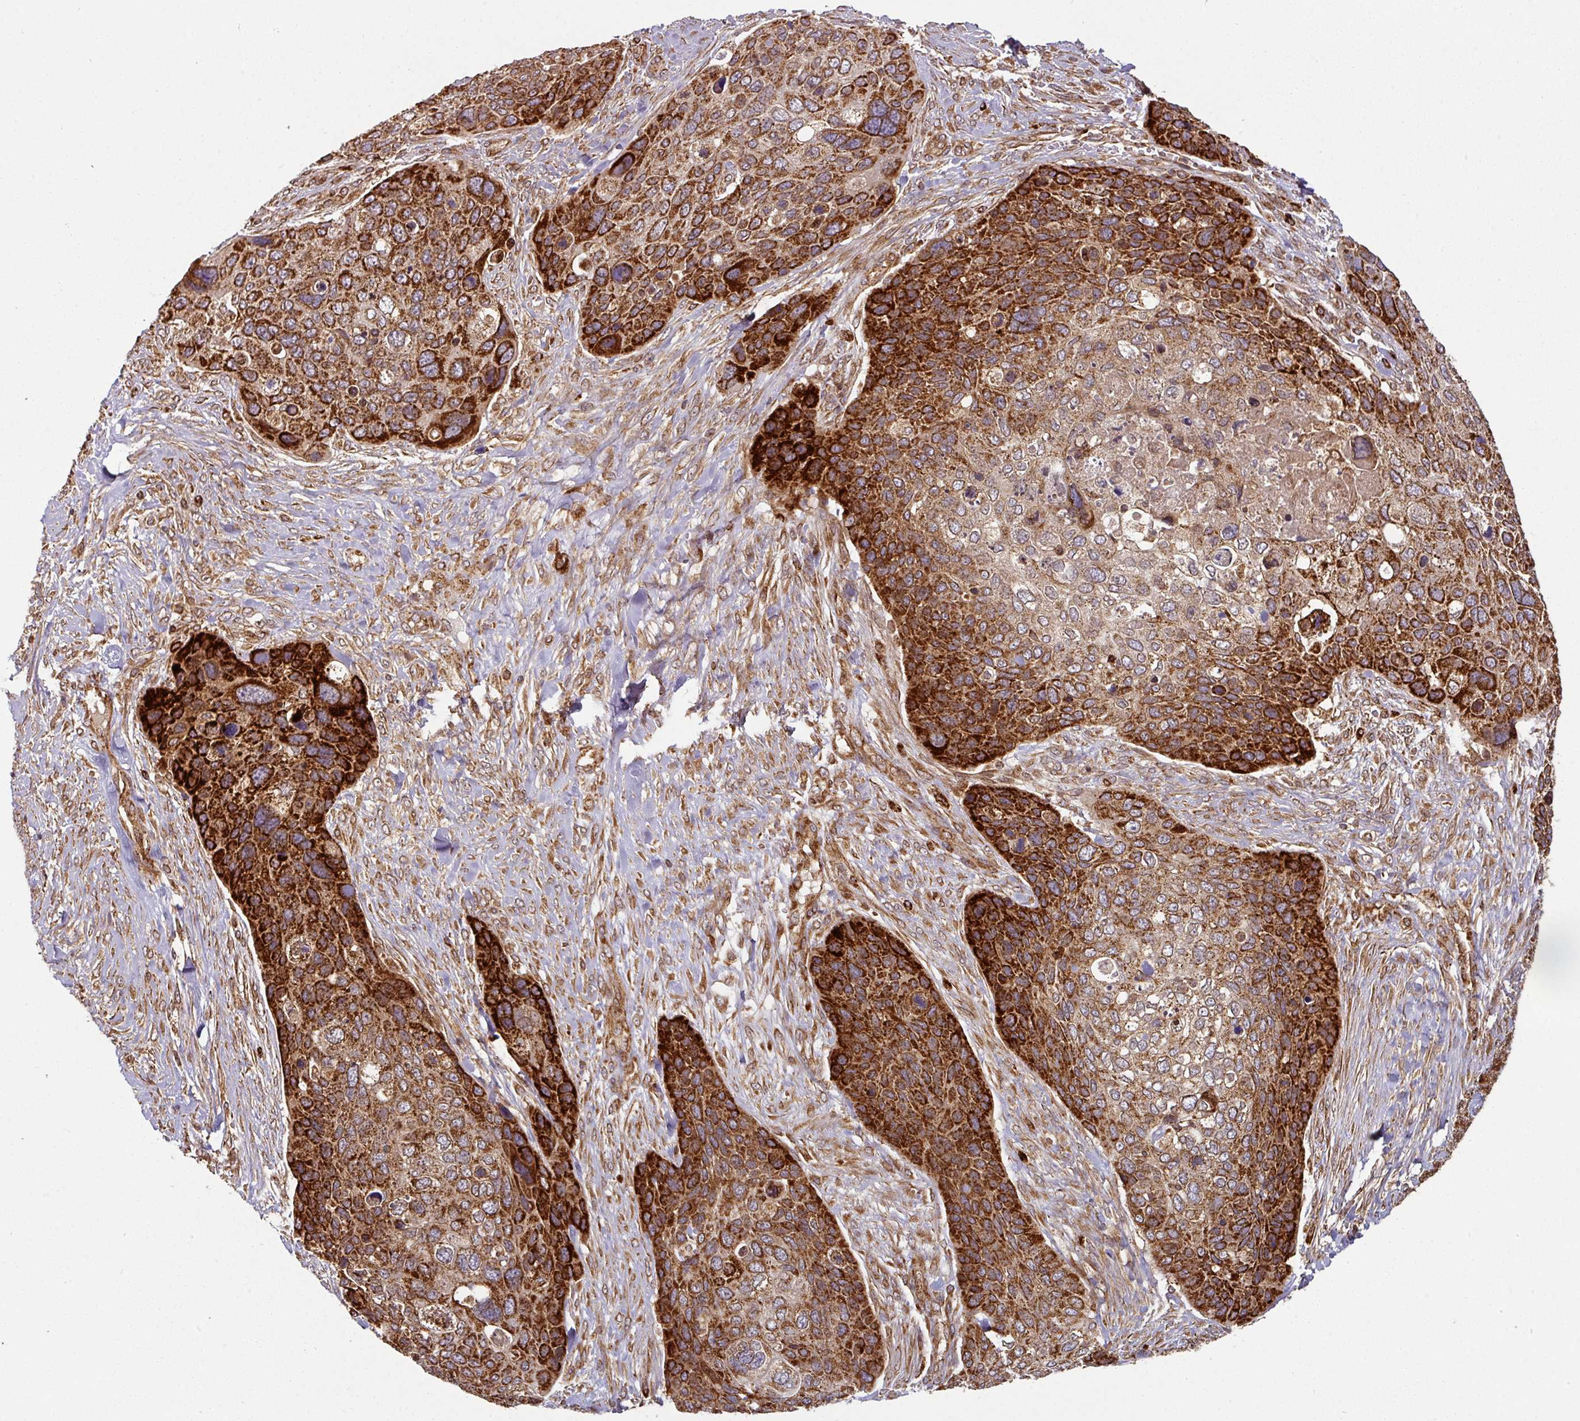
{"staining": {"intensity": "strong", "quantity": ">75%", "location": "cytoplasmic/membranous"}, "tissue": "skin cancer", "cell_type": "Tumor cells", "image_type": "cancer", "snomed": [{"axis": "morphology", "description": "Basal cell carcinoma"}, {"axis": "topography", "description": "Skin"}], "caption": "IHC micrograph of basal cell carcinoma (skin) stained for a protein (brown), which displays high levels of strong cytoplasmic/membranous expression in about >75% of tumor cells.", "gene": "TRAP1", "patient": {"sex": "female", "age": 74}}